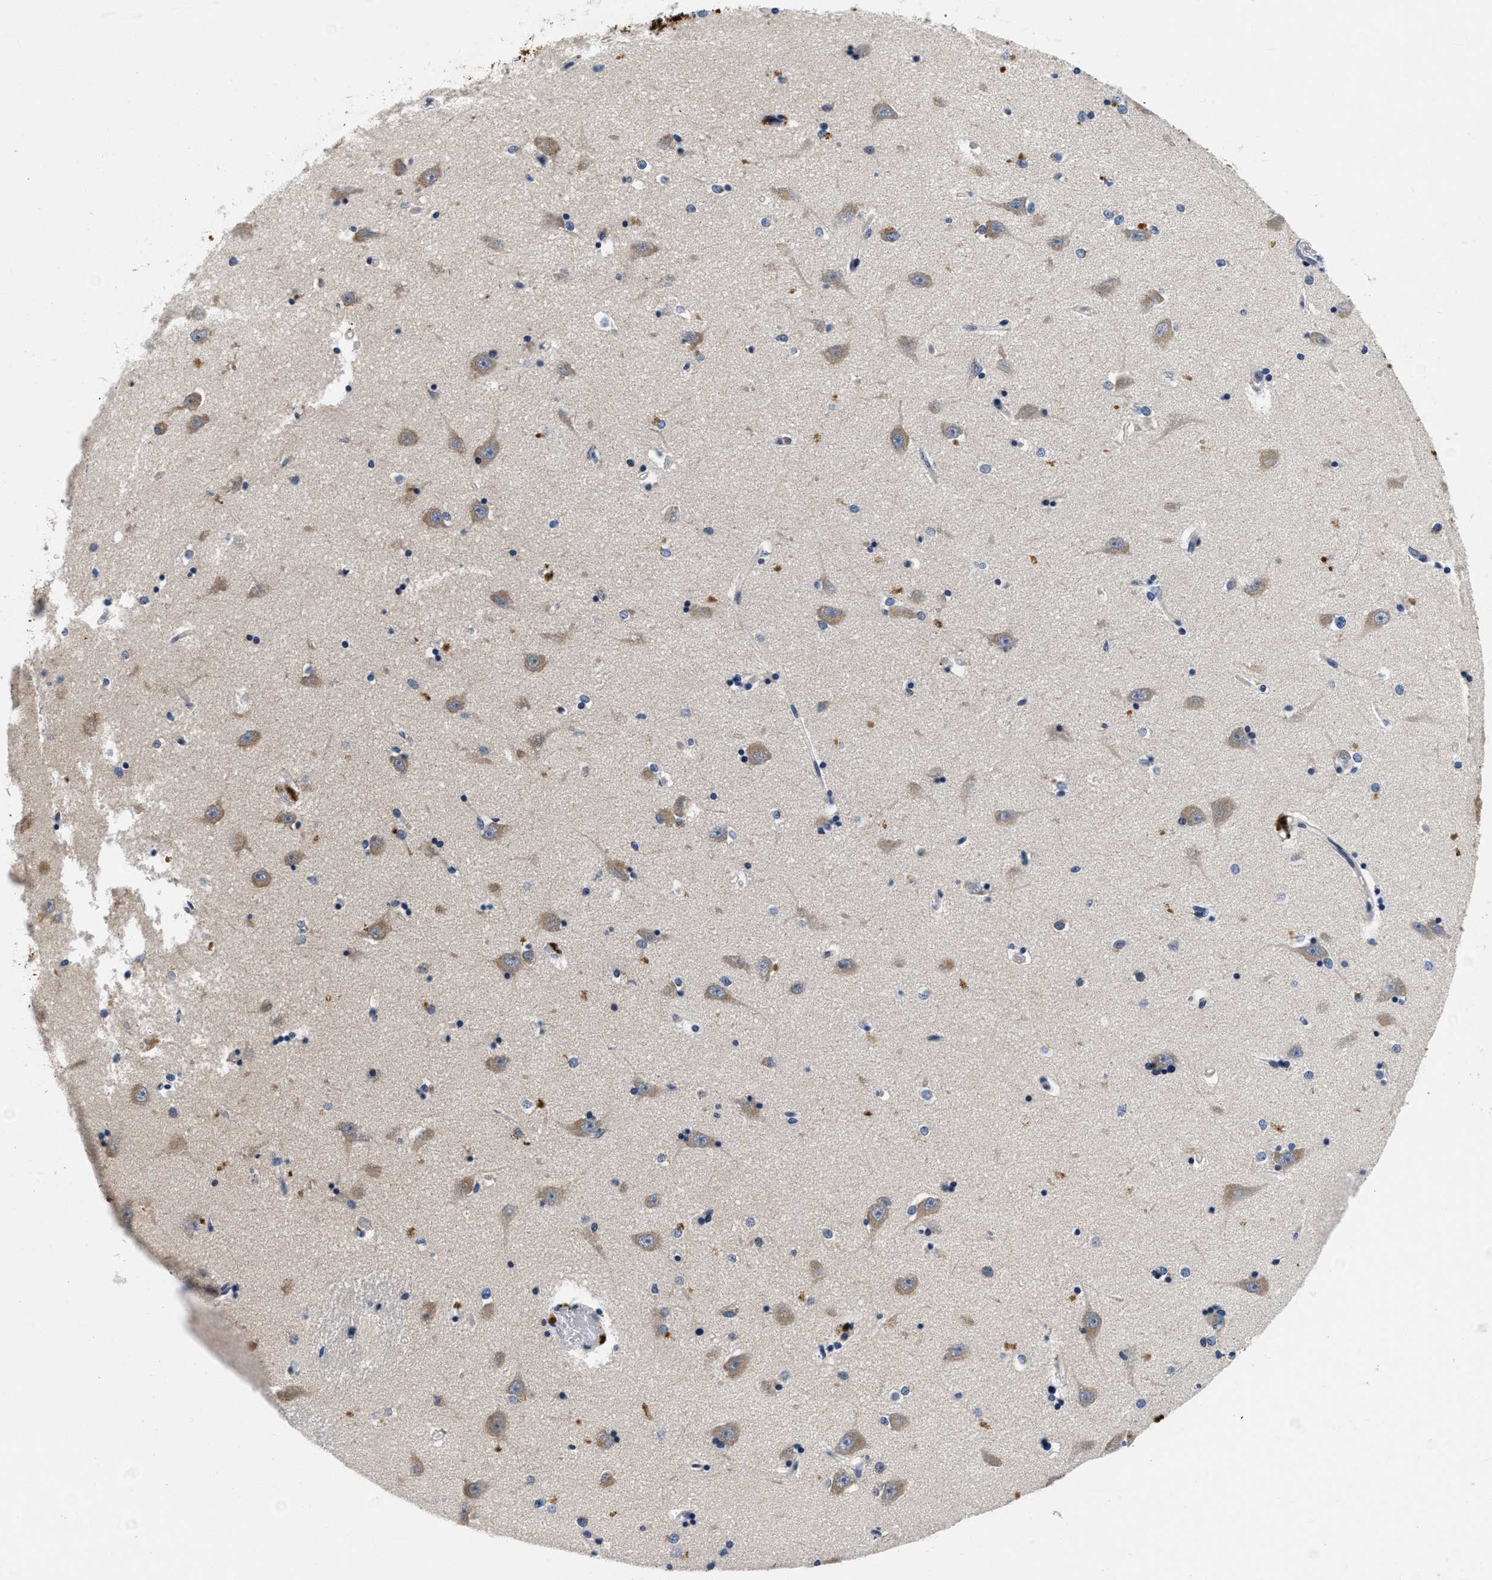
{"staining": {"intensity": "moderate", "quantity": "<25%", "location": "cytoplasmic/membranous"}, "tissue": "hippocampus", "cell_type": "Glial cells", "image_type": "normal", "snomed": [{"axis": "morphology", "description": "Normal tissue, NOS"}, {"axis": "topography", "description": "Hippocampus"}], "caption": "Glial cells reveal moderate cytoplasmic/membranous staining in approximately <25% of cells in benign hippocampus.", "gene": "PDP1", "patient": {"sex": "male", "age": 45}}